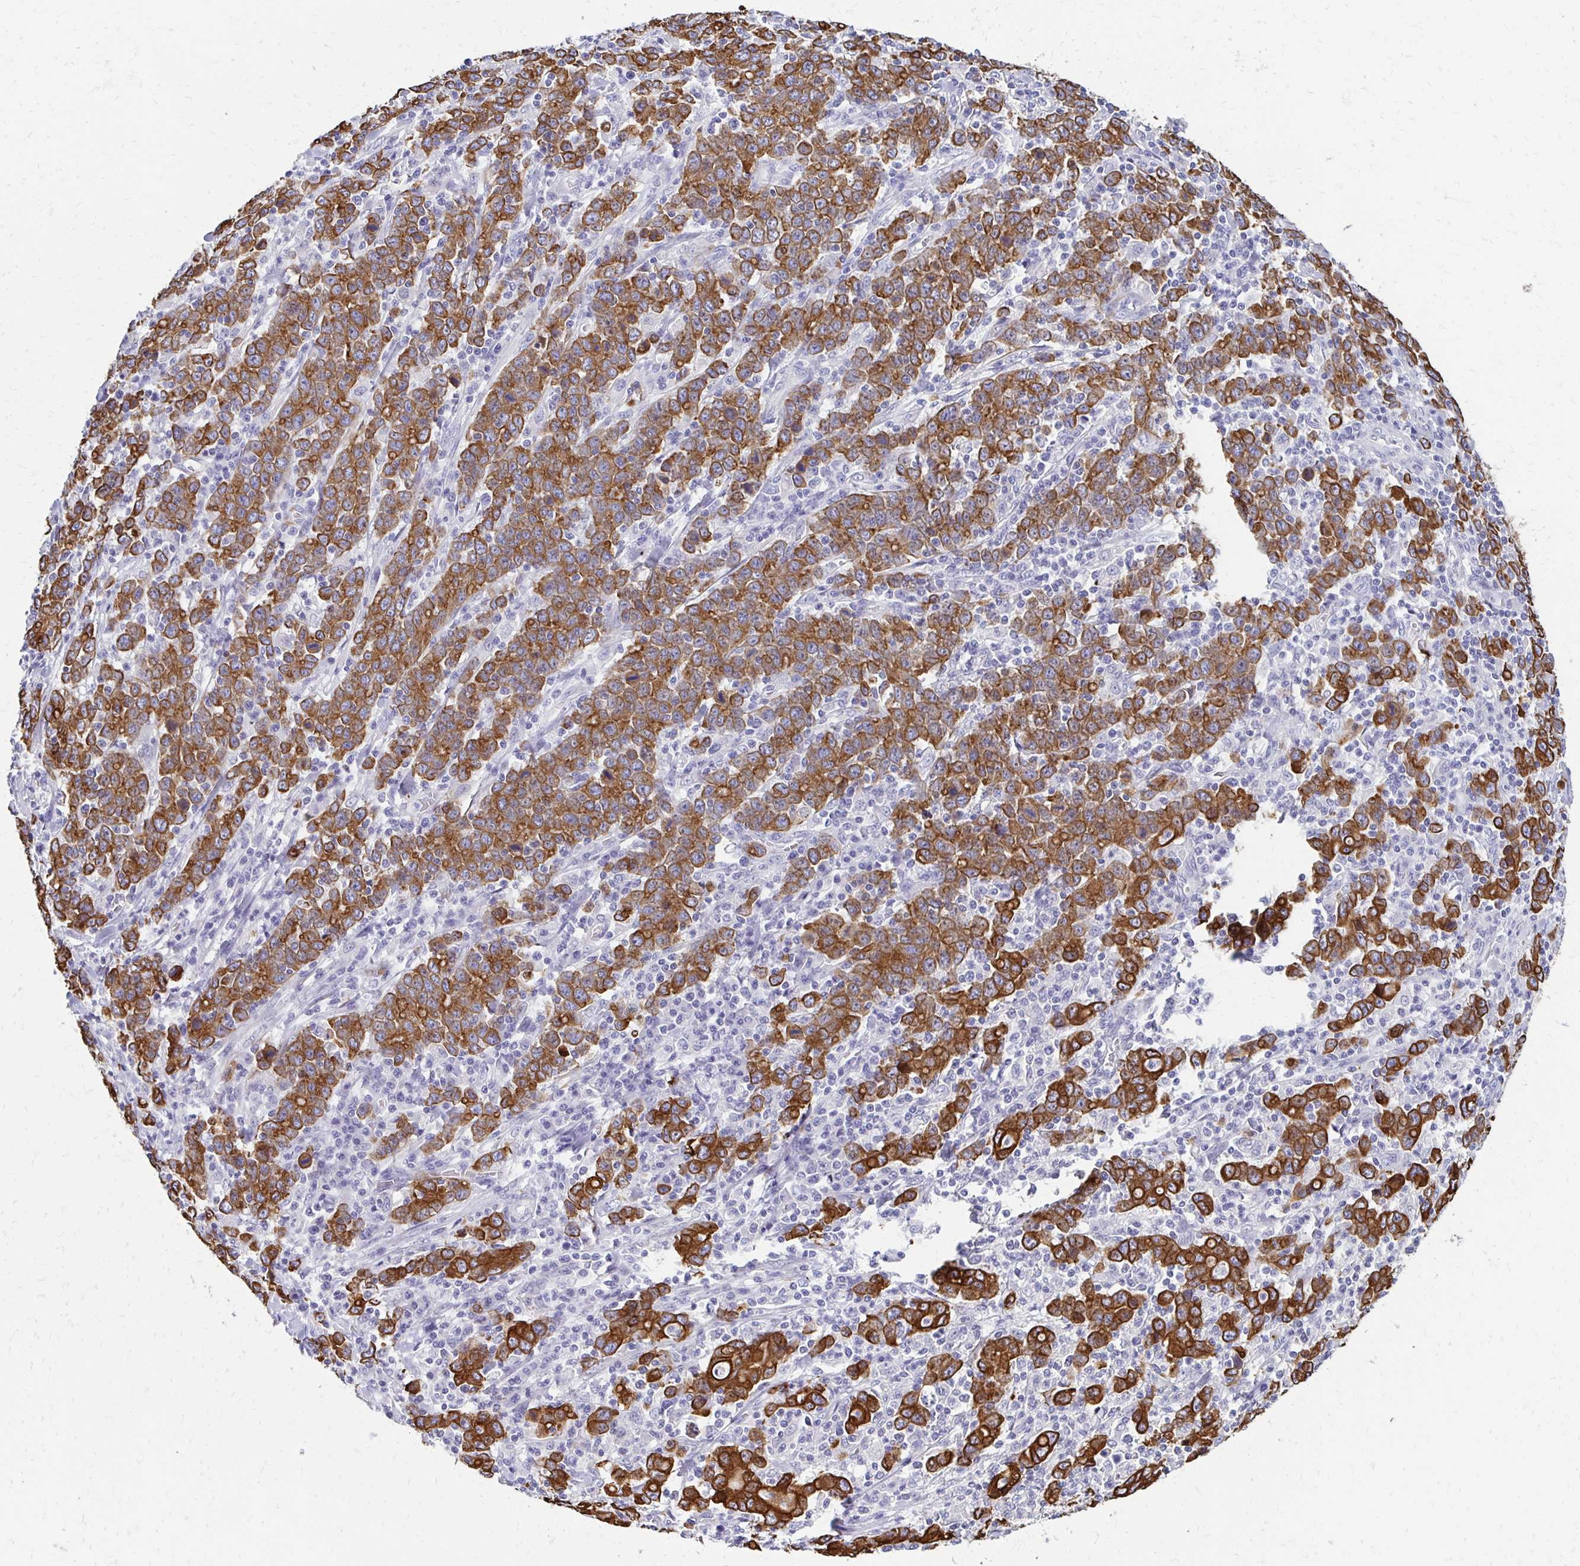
{"staining": {"intensity": "strong", "quantity": ">75%", "location": "cytoplasmic/membranous"}, "tissue": "stomach cancer", "cell_type": "Tumor cells", "image_type": "cancer", "snomed": [{"axis": "morphology", "description": "Adenocarcinoma, NOS"}, {"axis": "topography", "description": "Stomach, upper"}], "caption": "Immunohistochemical staining of human stomach cancer demonstrates high levels of strong cytoplasmic/membranous staining in approximately >75% of tumor cells.", "gene": "C1QTNF2", "patient": {"sex": "male", "age": 69}}